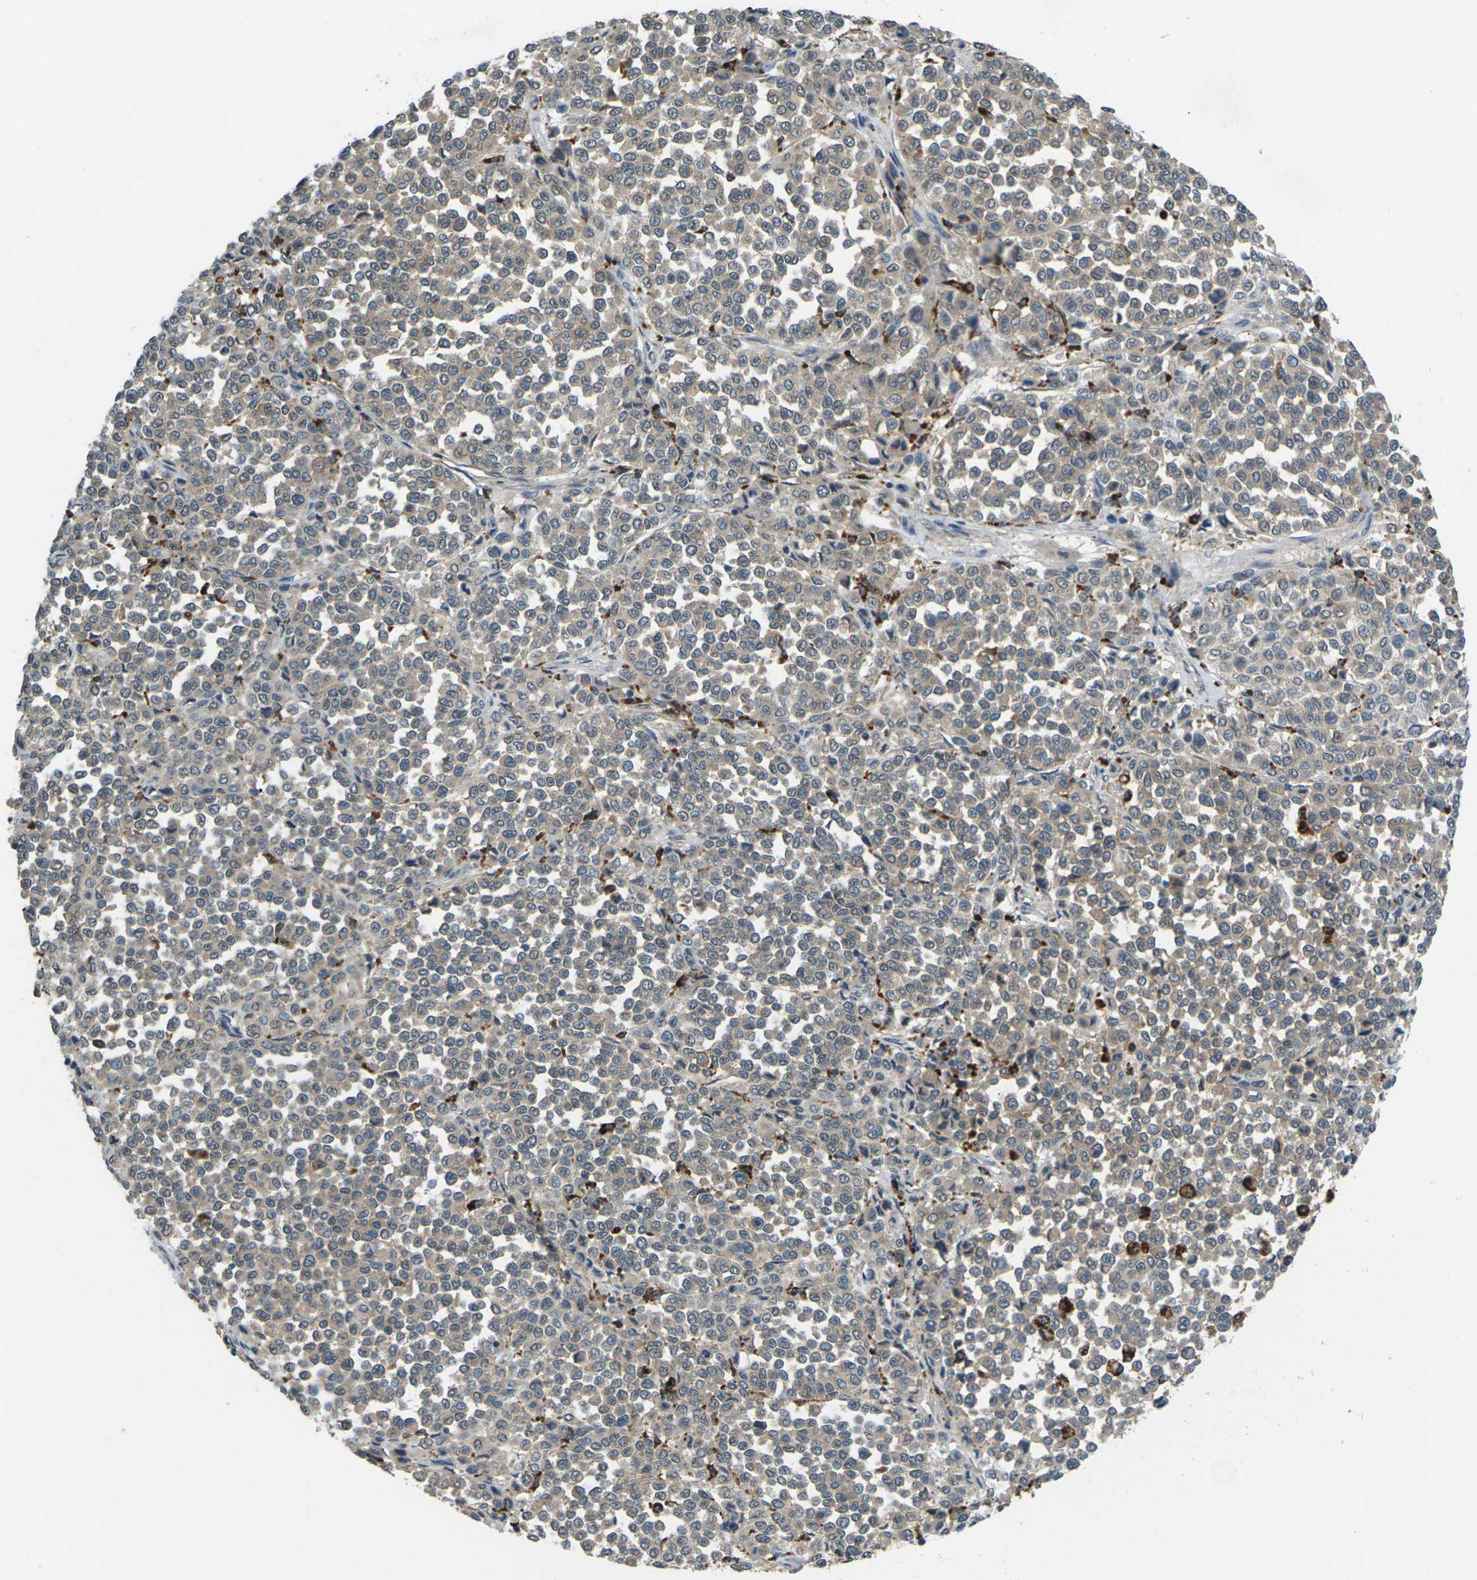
{"staining": {"intensity": "weak", "quantity": "<25%", "location": "cytoplasmic/membranous"}, "tissue": "melanoma", "cell_type": "Tumor cells", "image_type": "cancer", "snomed": [{"axis": "morphology", "description": "Malignant melanoma, Metastatic site"}, {"axis": "topography", "description": "Pancreas"}], "caption": "The micrograph exhibits no staining of tumor cells in melanoma.", "gene": "SLC31A2", "patient": {"sex": "female", "age": 30}}